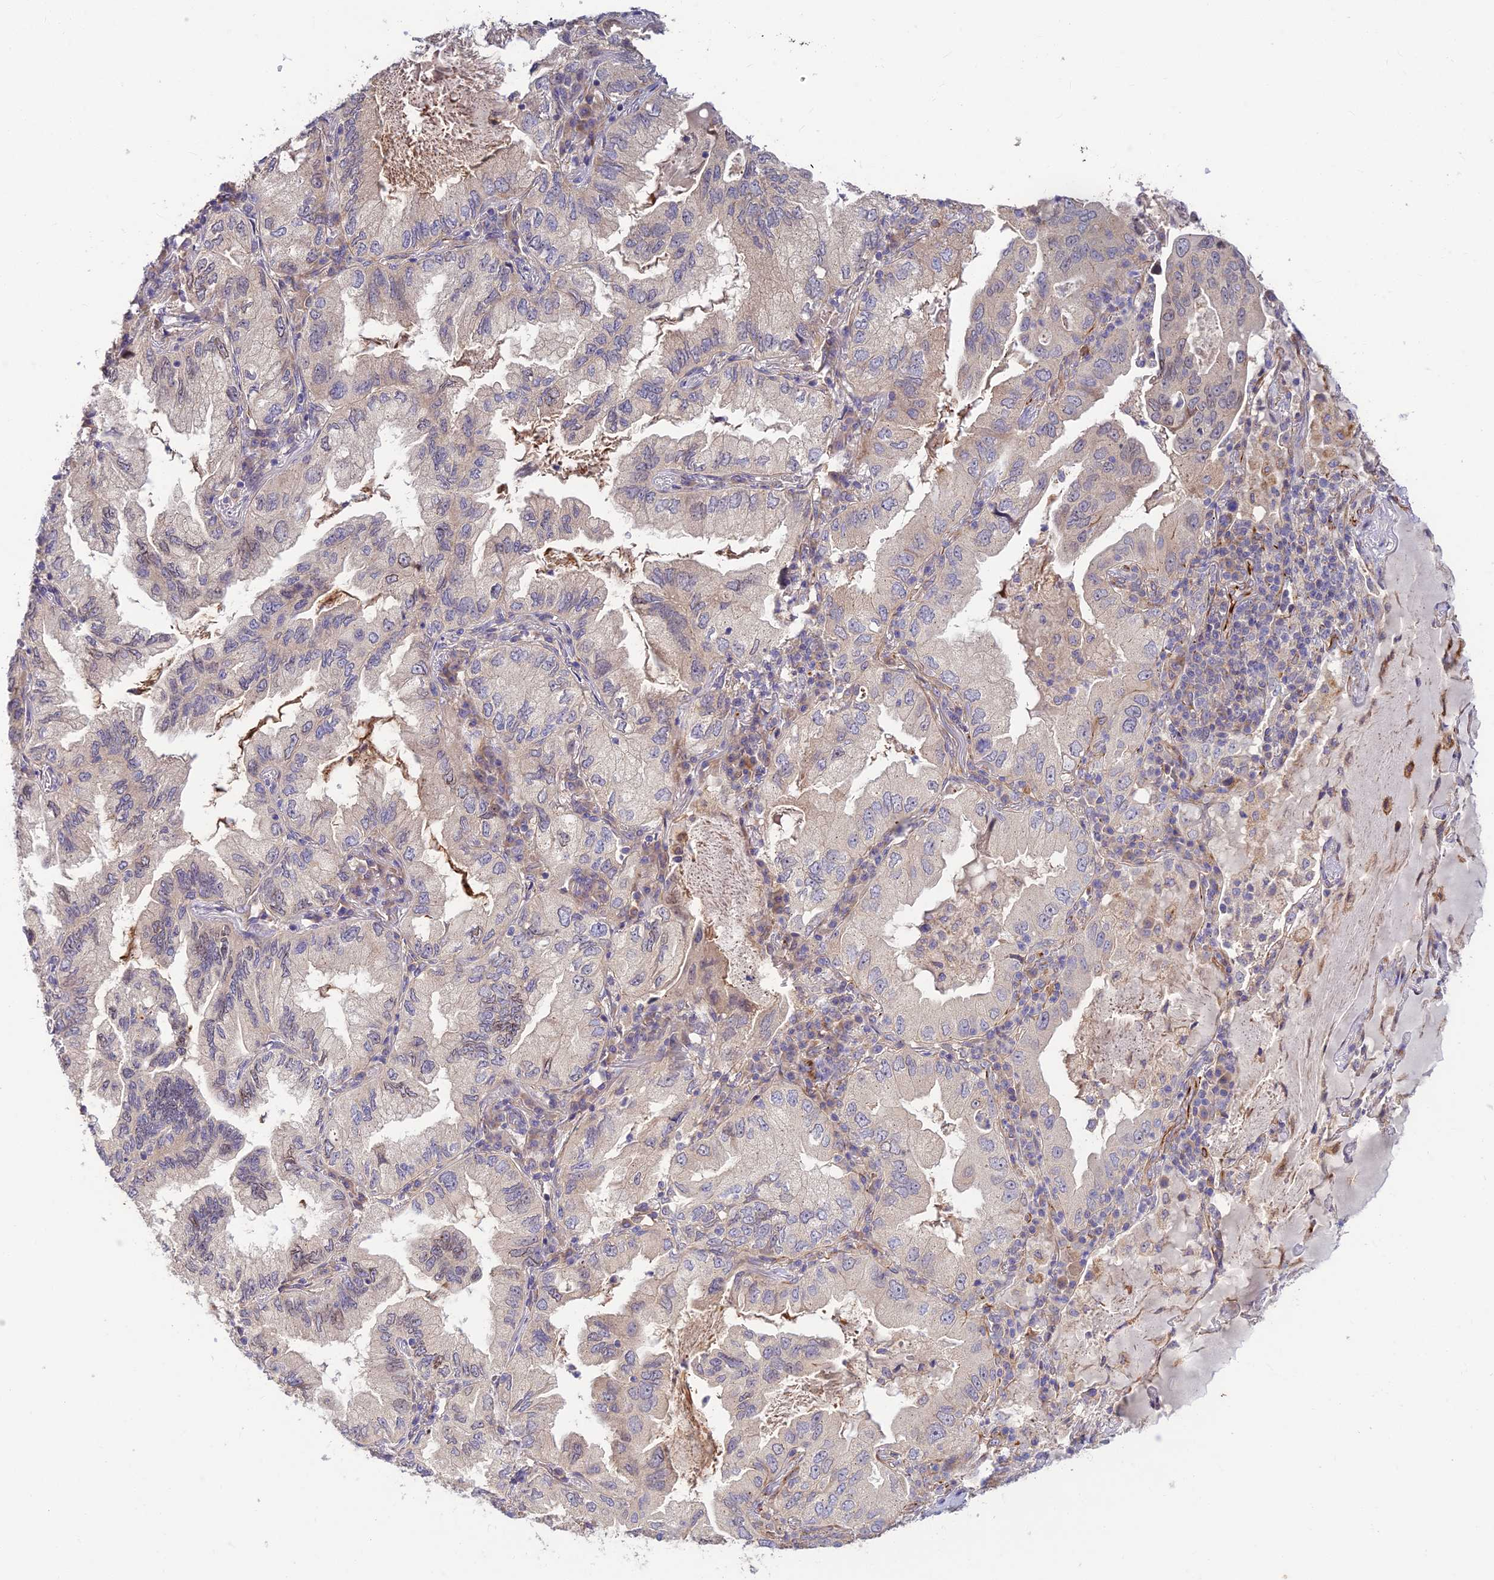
{"staining": {"intensity": "moderate", "quantity": "<25%", "location": "nuclear"}, "tissue": "lung cancer", "cell_type": "Tumor cells", "image_type": "cancer", "snomed": [{"axis": "morphology", "description": "Adenocarcinoma, NOS"}, {"axis": "topography", "description": "Lung"}], "caption": "The photomicrograph shows staining of adenocarcinoma (lung), revealing moderate nuclear protein positivity (brown color) within tumor cells. (Stains: DAB in brown, nuclei in blue, Microscopy: brightfield microscopy at high magnification).", "gene": "ST8SIA5", "patient": {"sex": "female", "age": 69}}